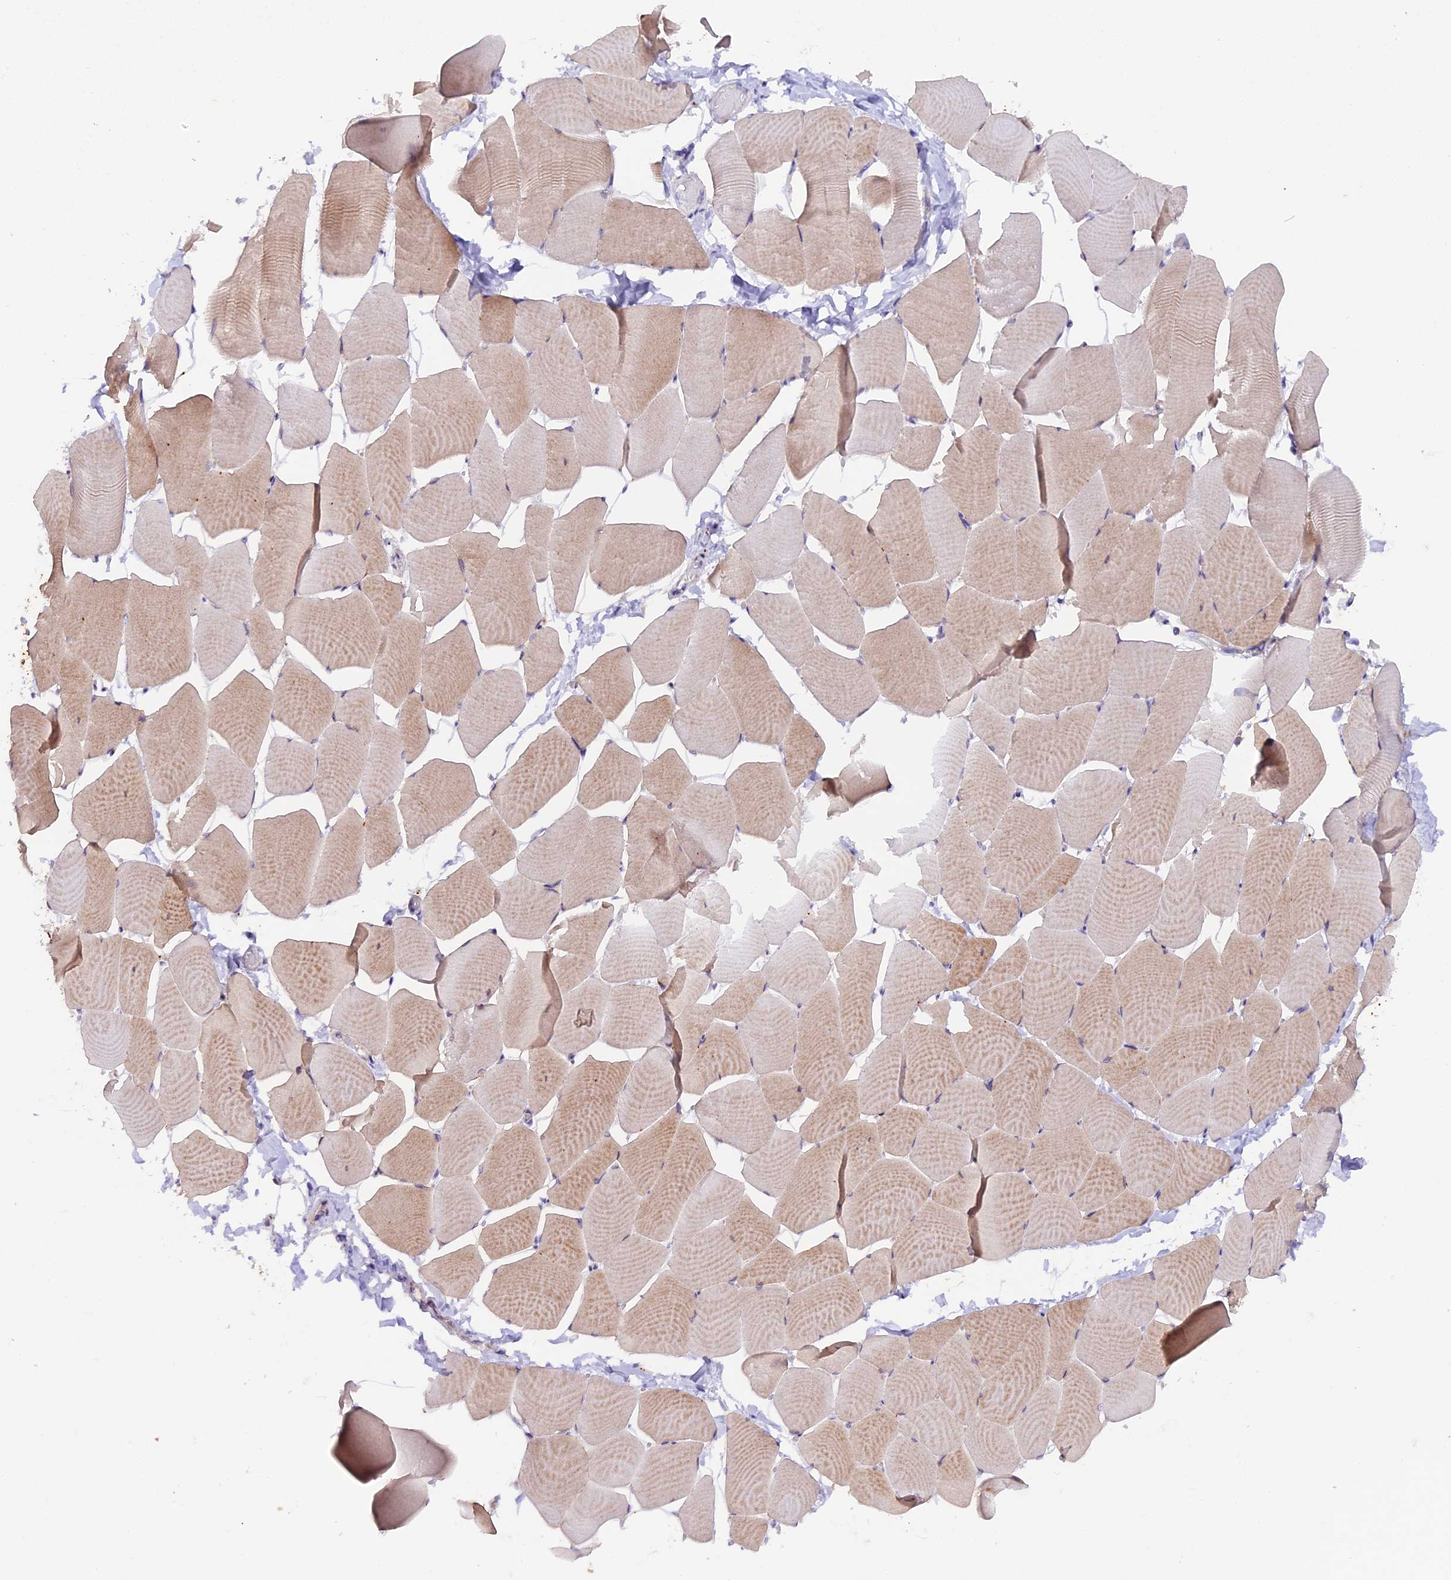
{"staining": {"intensity": "strong", "quantity": "<25%", "location": "cytoplasmic/membranous"}, "tissue": "skeletal muscle", "cell_type": "Myocytes", "image_type": "normal", "snomed": [{"axis": "morphology", "description": "Normal tissue, NOS"}, {"axis": "topography", "description": "Skeletal muscle"}], "caption": "Immunohistochemical staining of unremarkable skeletal muscle reveals <25% levels of strong cytoplasmic/membranous protein positivity in about <25% of myocytes.", "gene": "NCK2", "patient": {"sex": "male", "age": 25}}